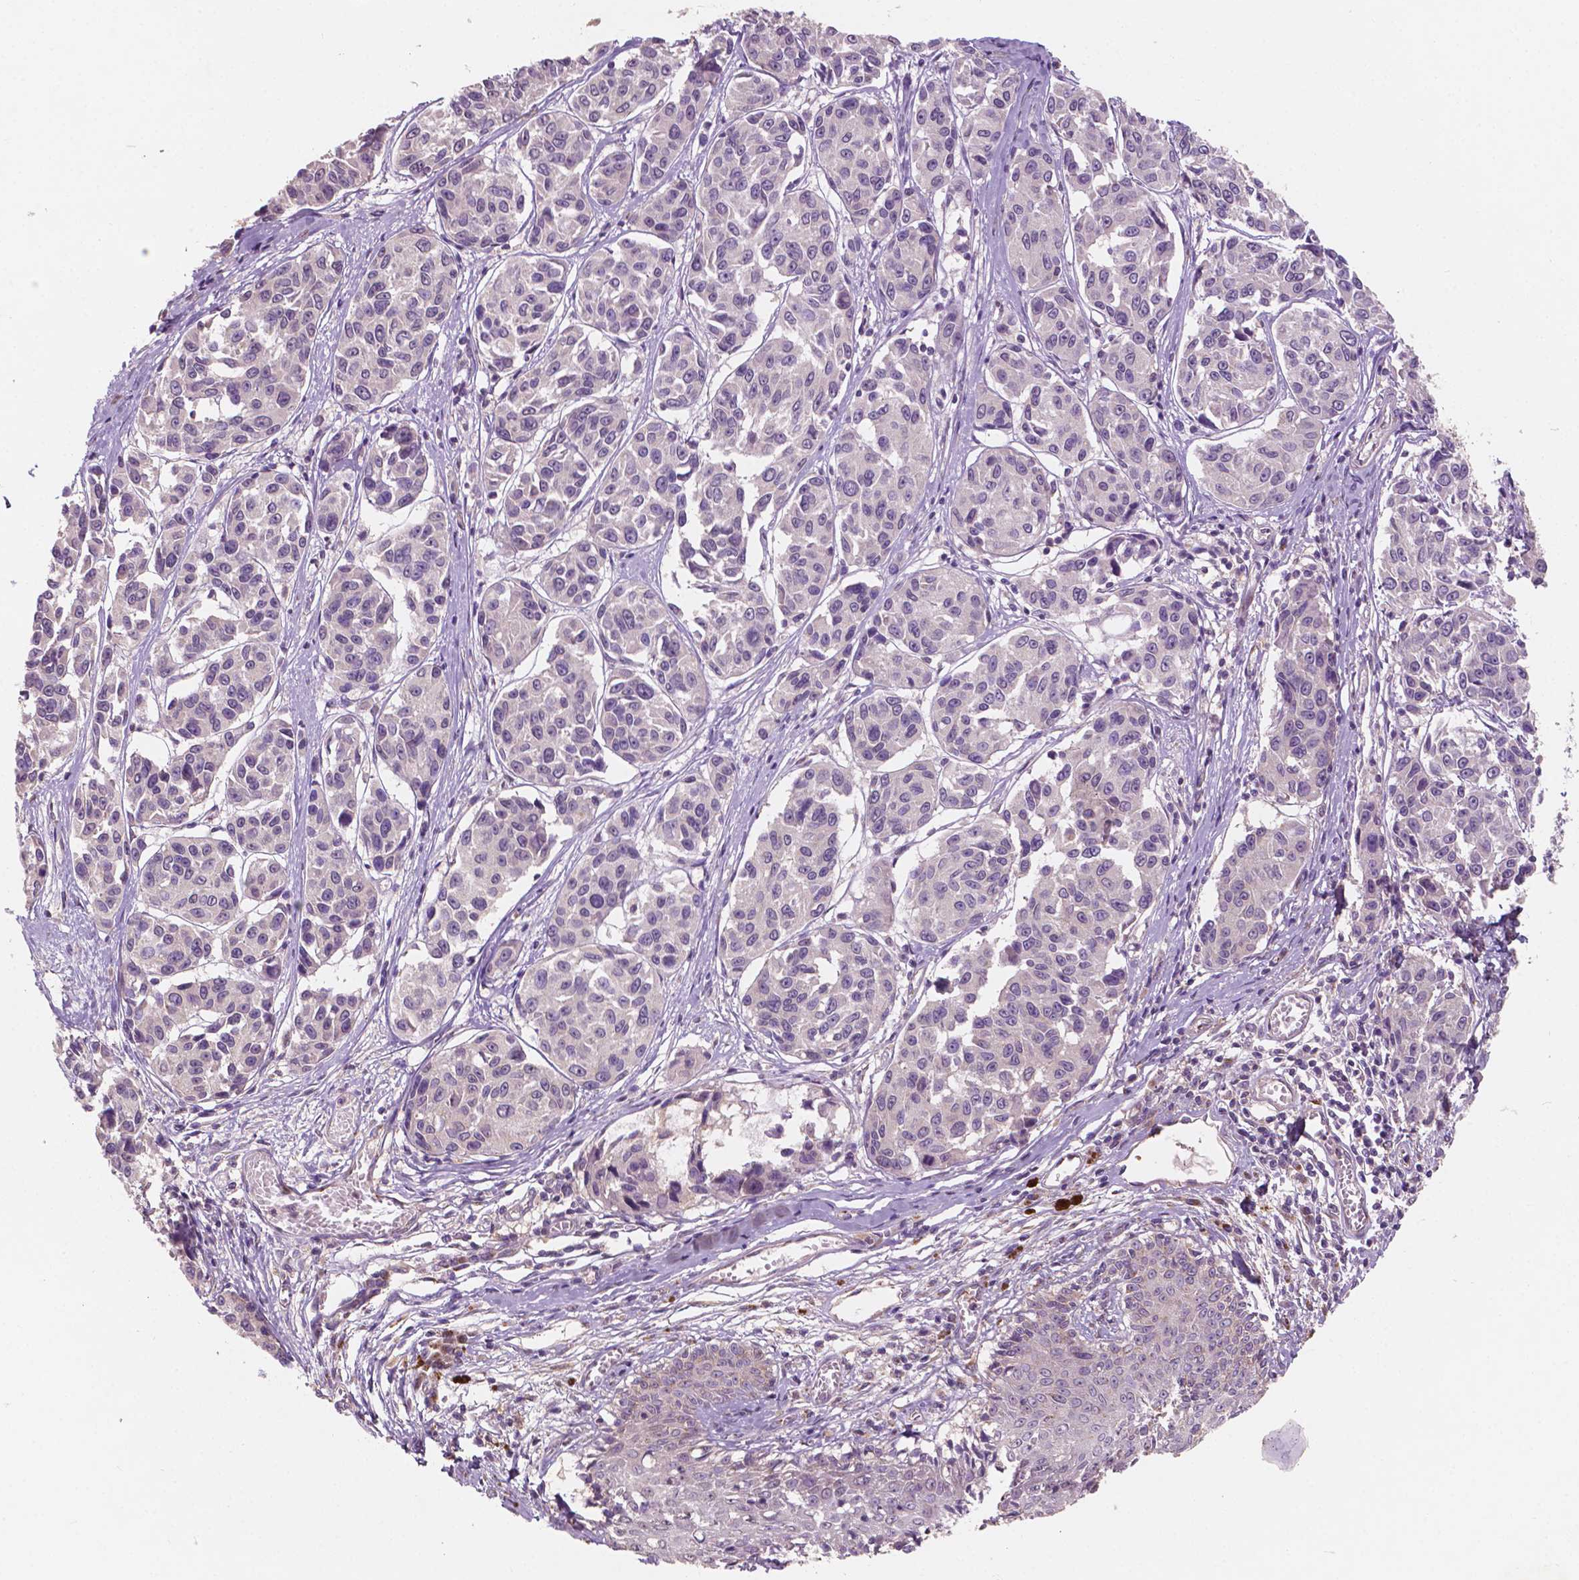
{"staining": {"intensity": "negative", "quantity": "none", "location": "none"}, "tissue": "melanoma", "cell_type": "Tumor cells", "image_type": "cancer", "snomed": [{"axis": "morphology", "description": "Malignant melanoma, NOS"}, {"axis": "topography", "description": "Skin"}], "caption": "DAB immunohistochemical staining of human malignant melanoma exhibits no significant expression in tumor cells.", "gene": "CHPT1", "patient": {"sex": "female", "age": 66}}